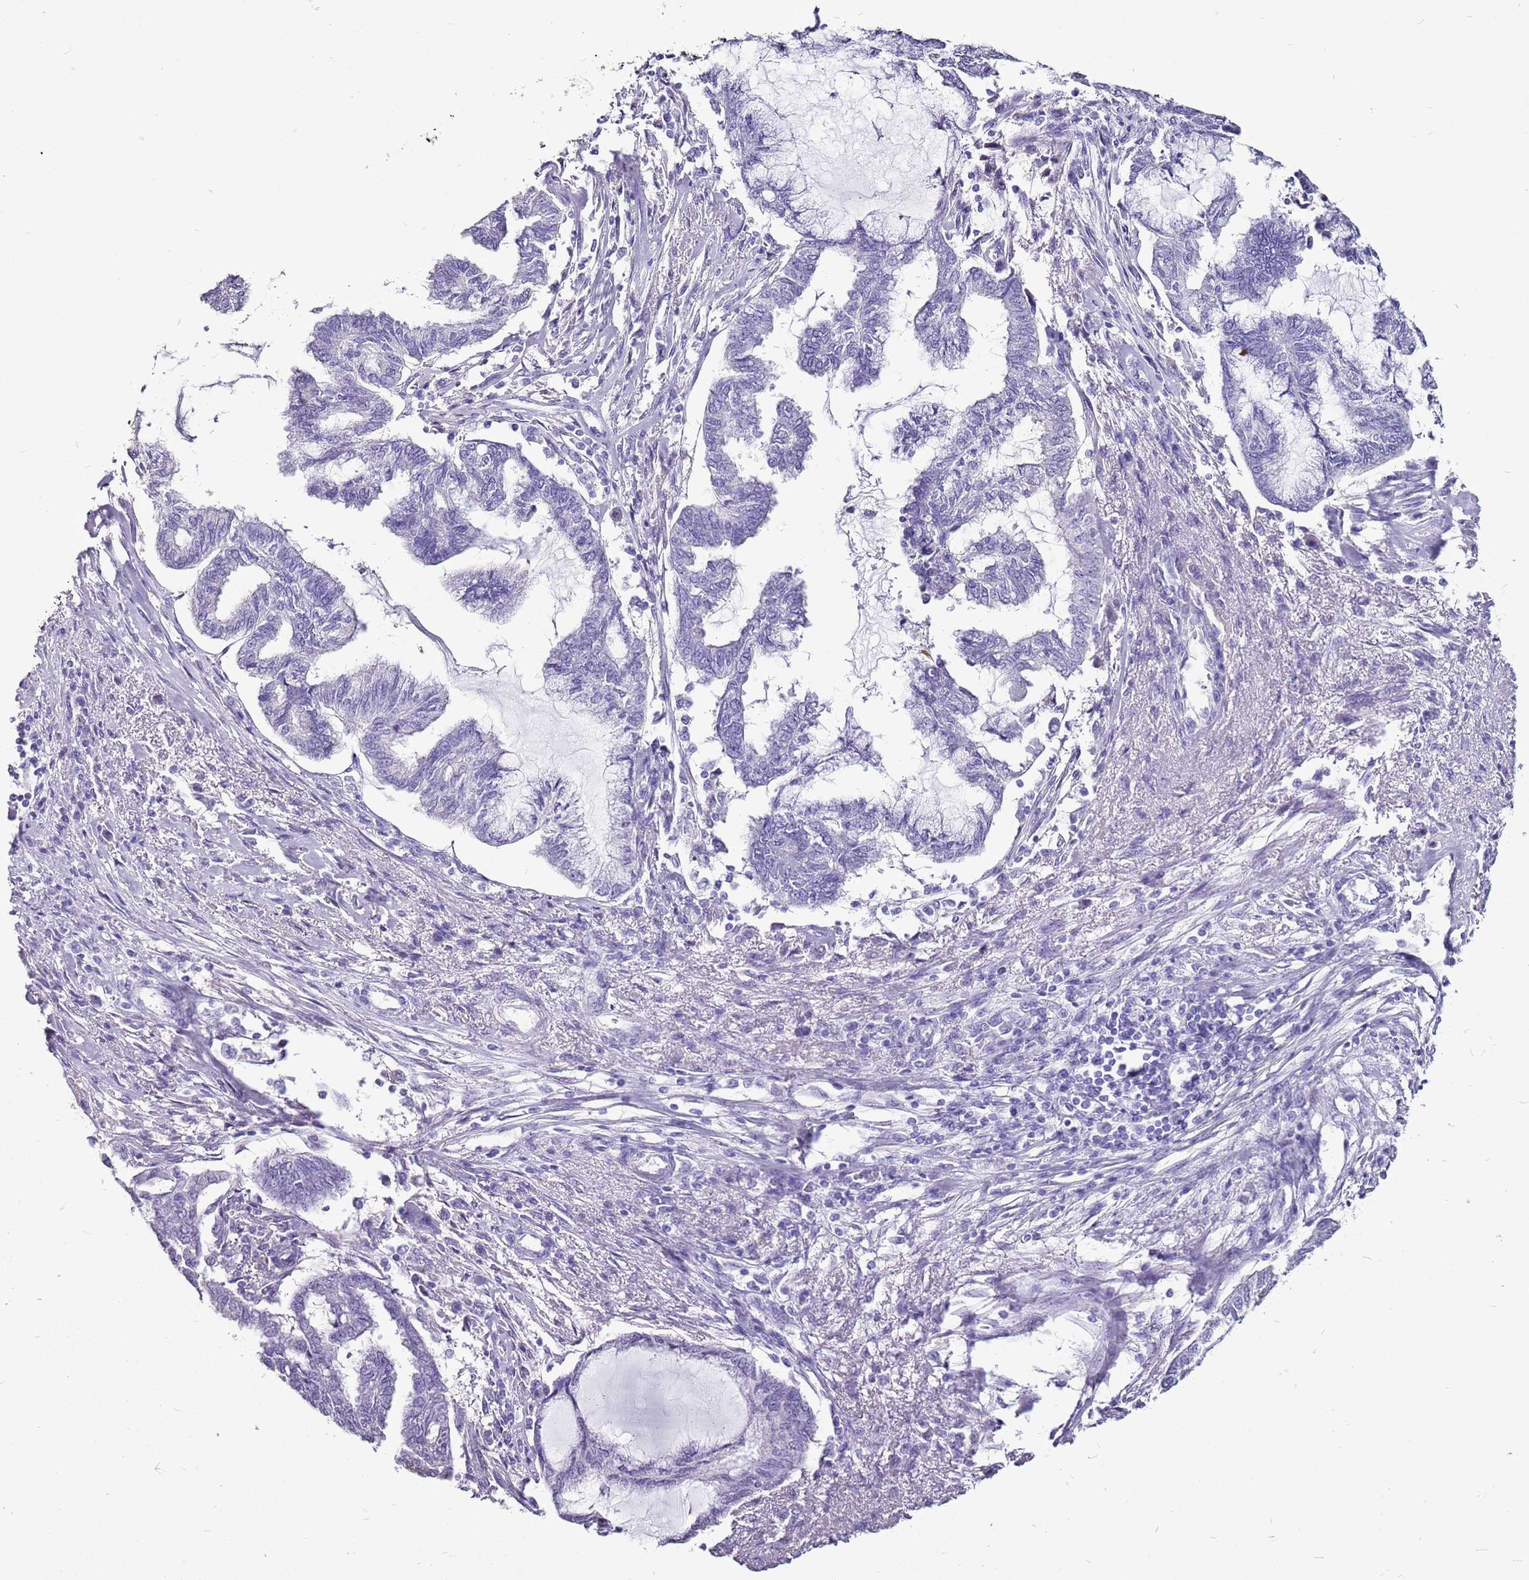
{"staining": {"intensity": "negative", "quantity": "none", "location": "none"}, "tissue": "endometrial cancer", "cell_type": "Tumor cells", "image_type": "cancer", "snomed": [{"axis": "morphology", "description": "Adenocarcinoma, NOS"}, {"axis": "topography", "description": "Endometrium"}], "caption": "There is no significant expression in tumor cells of endometrial adenocarcinoma.", "gene": "ACSS3", "patient": {"sex": "female", "age": 86}}